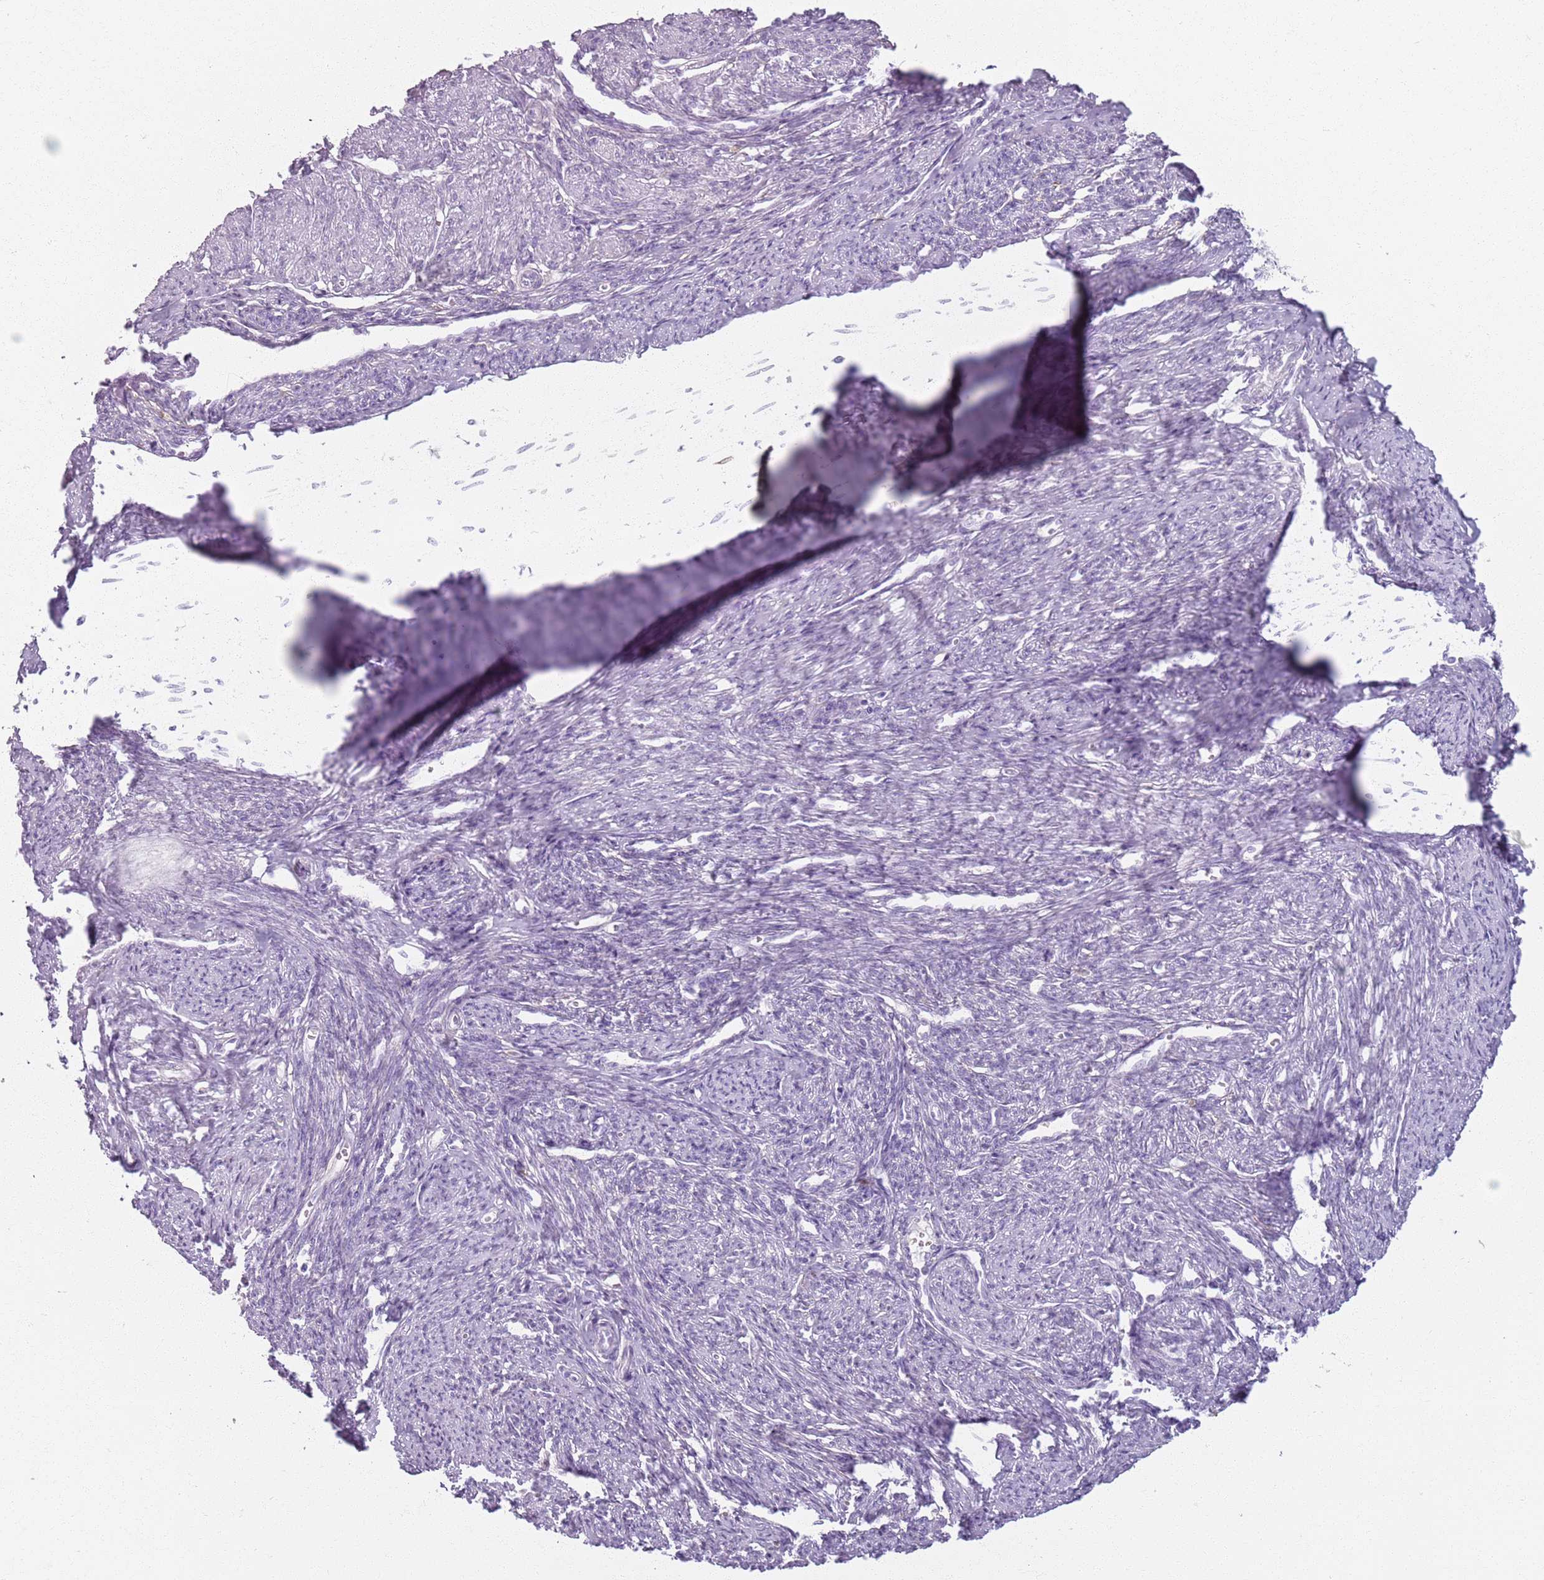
{"staining": {"intensity": "negative", "quantity": "none", "location": "none"}, "tissue": "smooth muscle", "cell_type": "Smooth muscle cells", "image_type": "normal", "snomed": [{"axis": "morphology", "description": "Normal tissue, NOS"}, {"axis": "topography", "description": "Smooth muscle"}, {"axis": "topography", "description": "Uterus"}], "caption": "An immunohistochemistry micrograph of normal smooth muscle is shown. There is no staining in smooth muscle cells of smooth muscle. Nuclei are stained in blue.", "gene": "GDPGP1", "patient": {"sex": "female", "age": 59}}